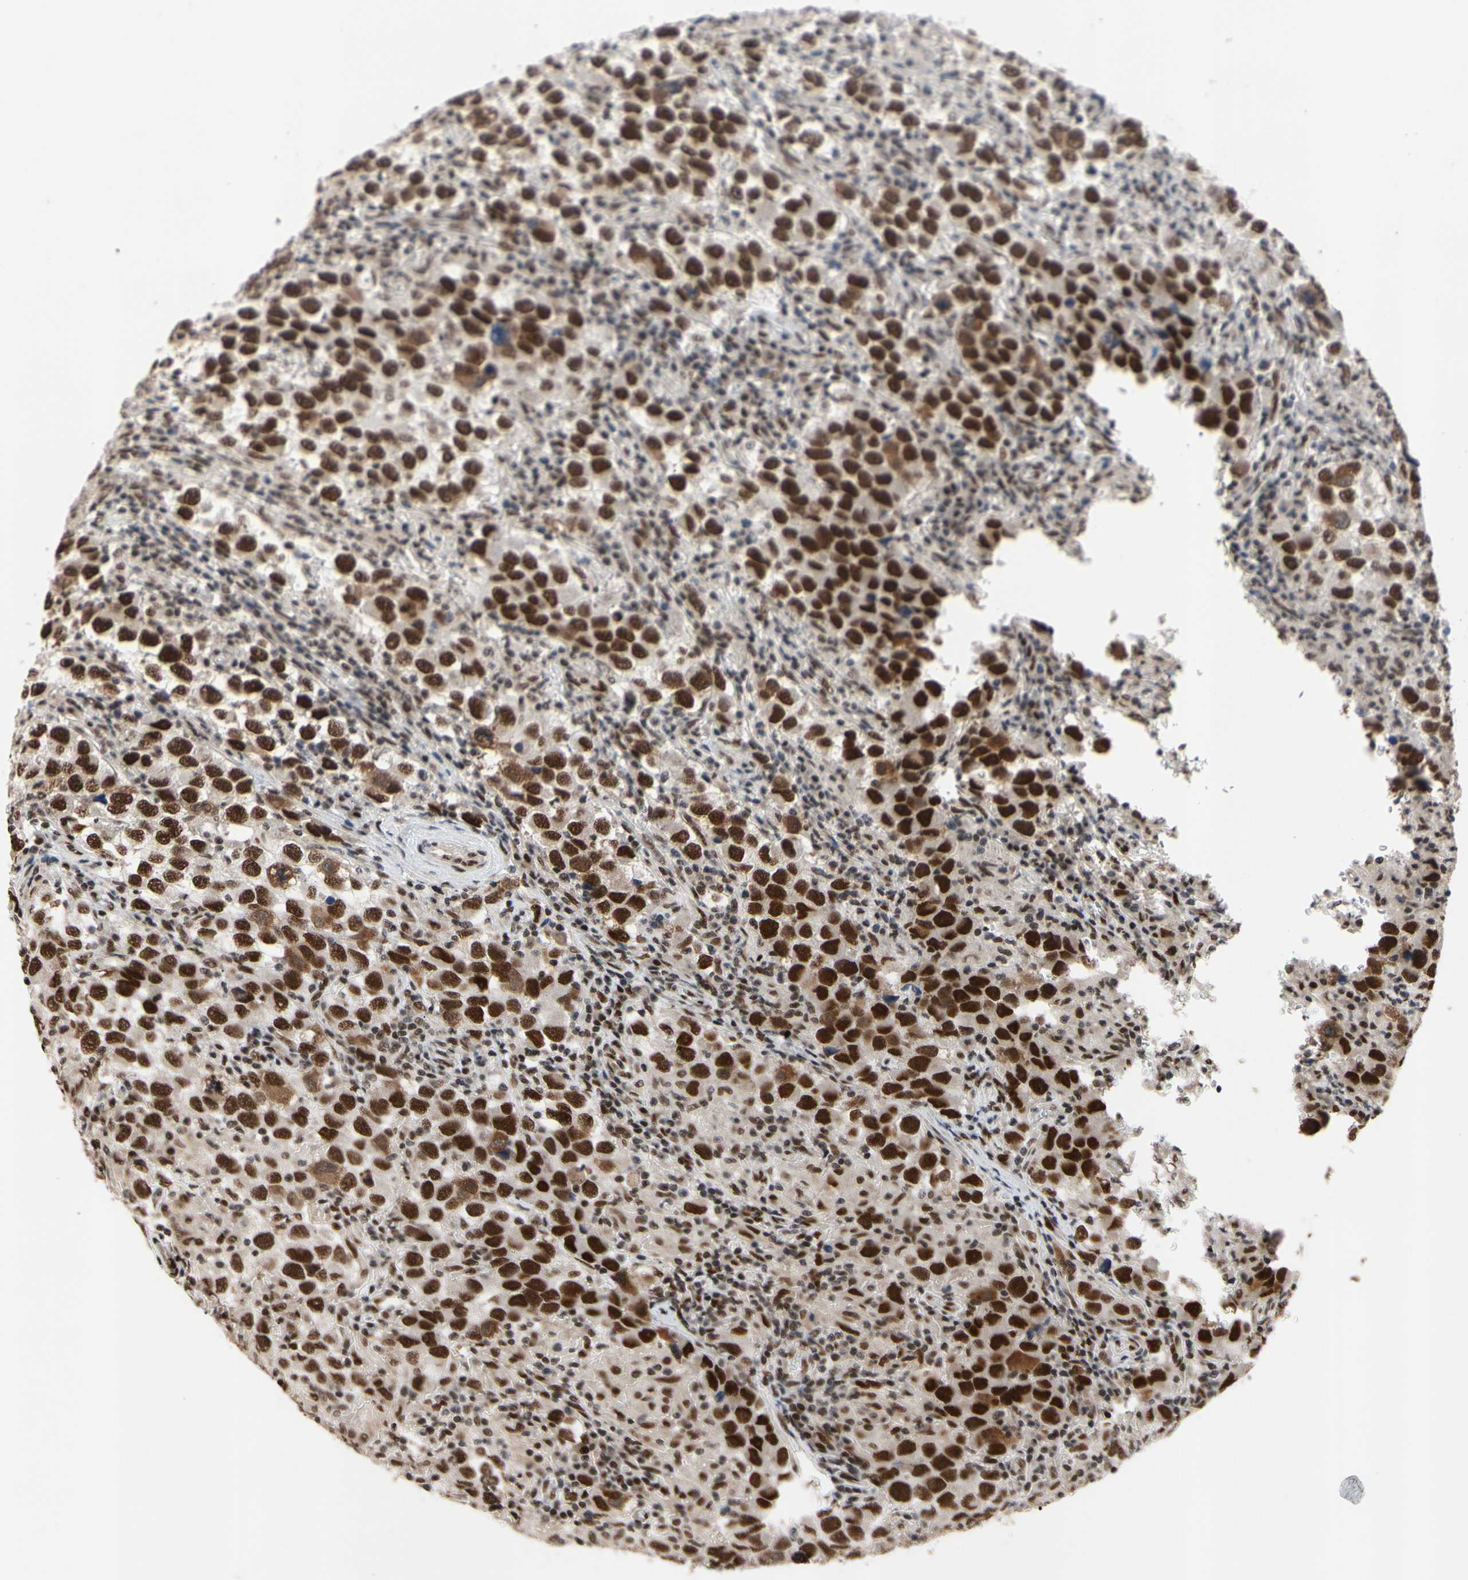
{"staining": {"intensity": "strong", "quantity": ">75%", "location": "nuclear"}, "tissue": "testis cancer", "cell_type": "Tumor cells", "image_type": "cancer", "snomed": [{"axis": "morphology", "description": "Carcinoma, Embryonal, NOS"}, {"axis": "topography", "description": "Testis"}], "caption": "Protein expression analysis of testis cancer shows strong nuclear expression in approximately >75% of tumor cells. (DAB (3,3'-diaminobenzidine) = brown stain, brightfield microscopy at high magnification).", "gene": "FAM98B", "patient": {"sex": "male", "age": 21}}